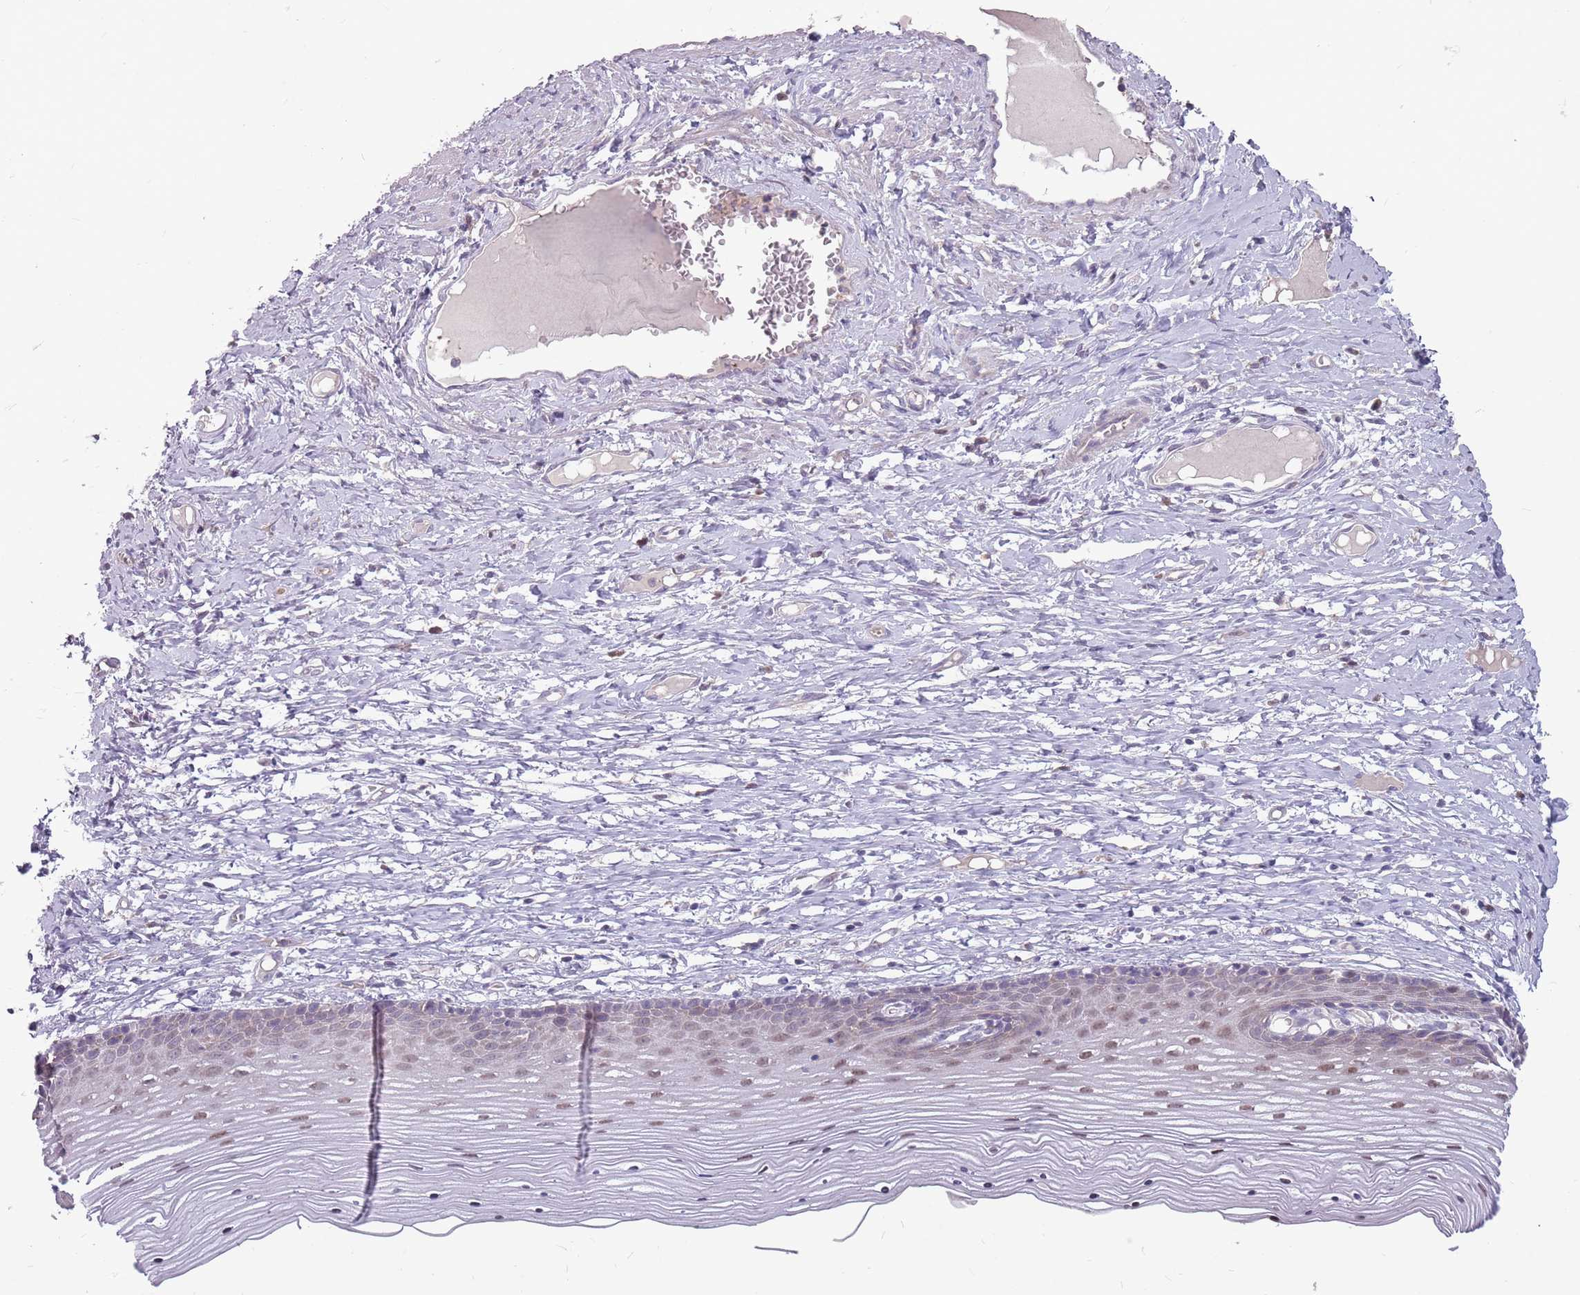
{"staining": {"intensity": "negative", "quantity": "none", "location": "none"}, "tissue": "cervix", "cell_type": "Glandular cells", "image_type": "normal", "snomed": [{"axis": "morphology", "description": "Normal tissue, NOS"}, {"axis": "topography", "description": "Cervix"}], "caption": "Glandular cells show no significant positivity in unremarkable cervix. (DAB immunohistochemistry (IHC) visualized using brightfield microscopy, high magnification).", "gene": "PPP1R27", "patient": {"sex": "female", "age": 42}}